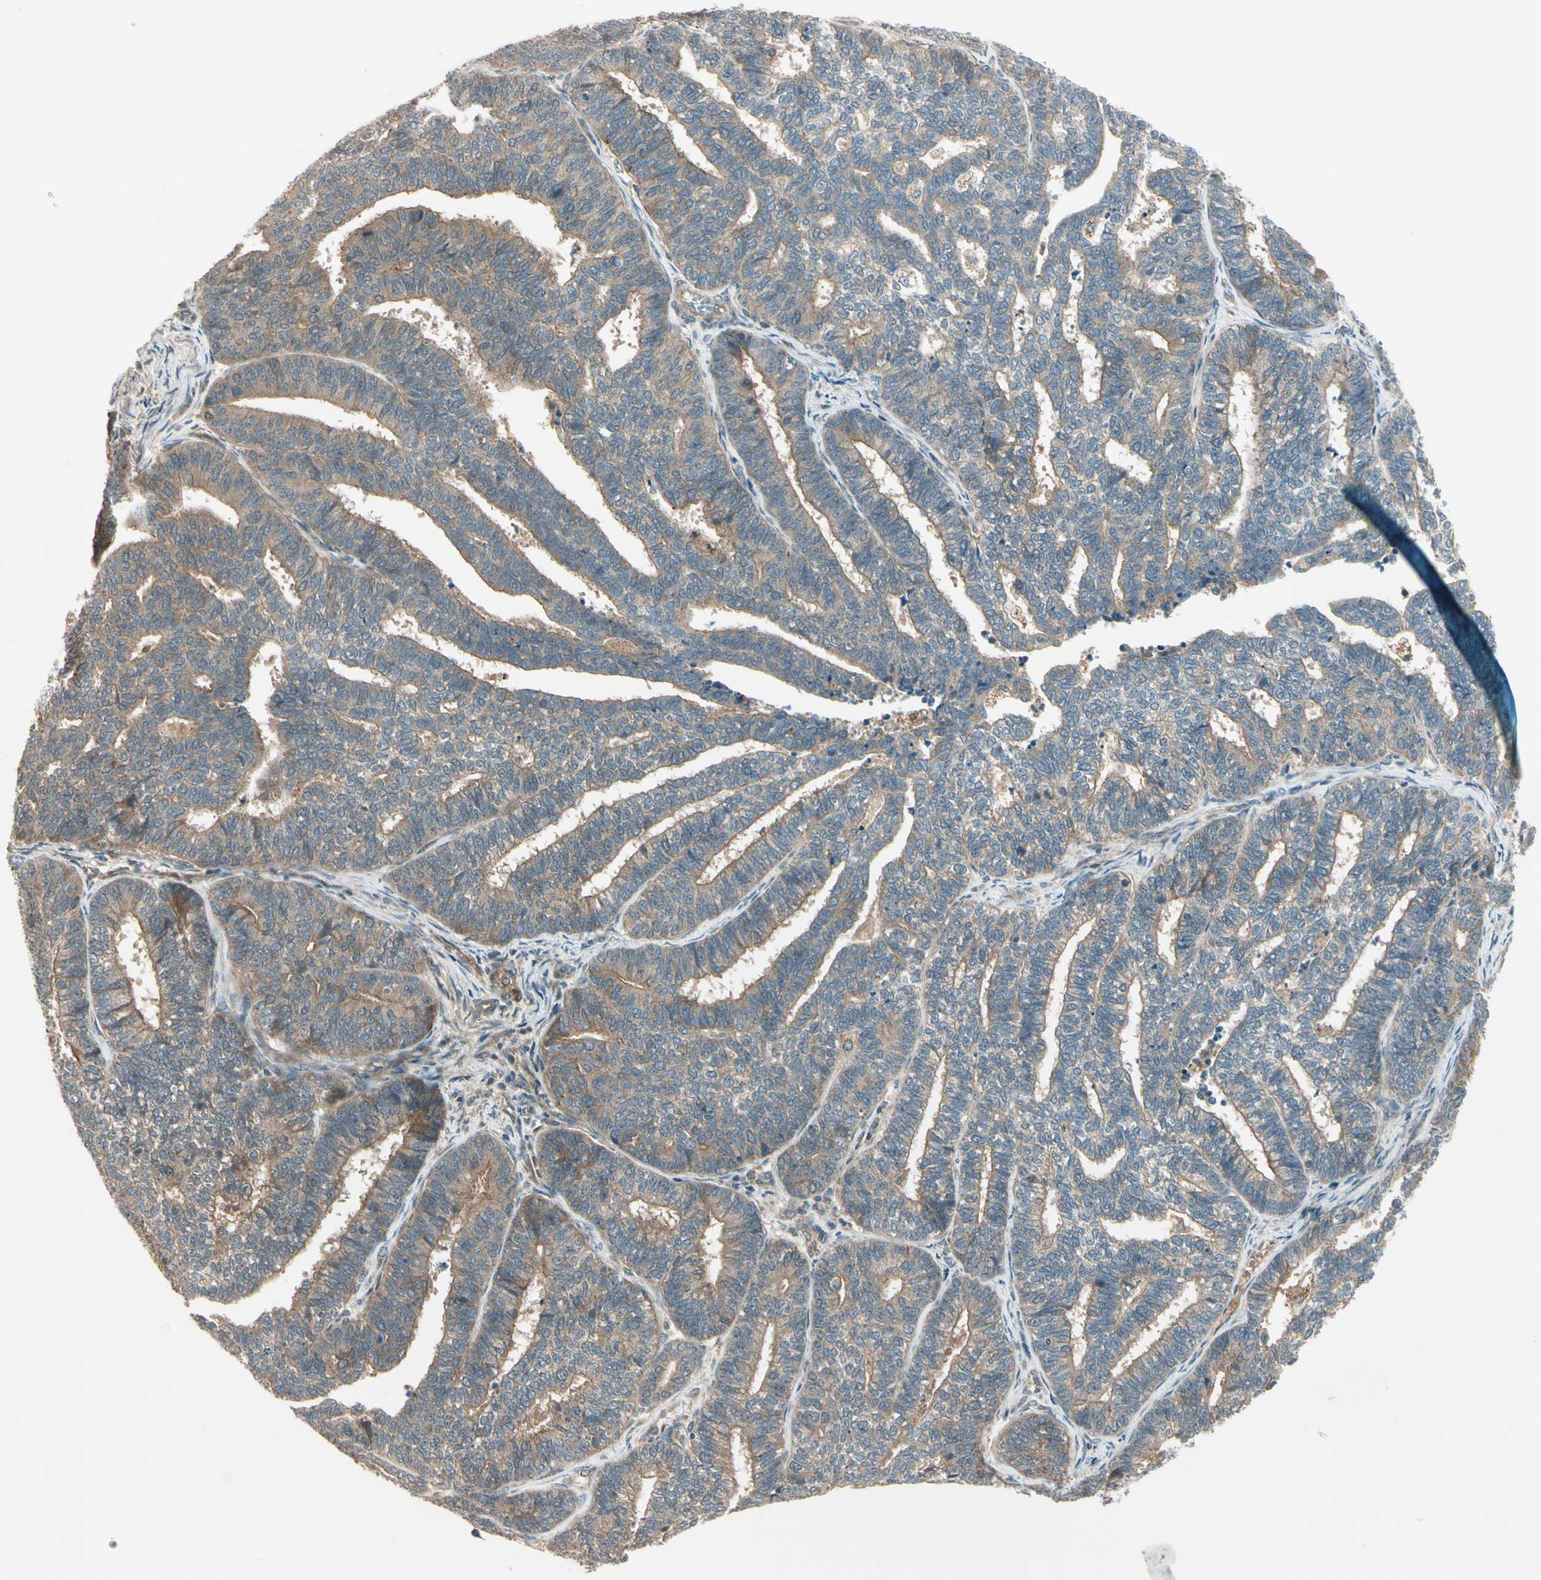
{"staining": {"intensity": "moderate", "quantity": ">75%", "location": "cytoplasmic/membranous"}, "tissue": "endometrial cancer", "cell_type": "Tumor cells", "image_type": "cancer", "snomed": [{"axis": "morphology", "description": "Adenocarcinoma, NOS"}, {"axis": "topography", "description": "Endometrium"}], "caption": "Endometrial adenocarcinoma tissue demonstrates moderate cytoplasmic/membranous positivity in approximately >75% of tumor cells, visualized by immunohistochemistry. (DAB (3,3'-diaminobenzidine) = brown stain, brightfield microscopy at high magnification).", "gene": "ACVR1C", "patient": {"sex": "female", "age": 70}}